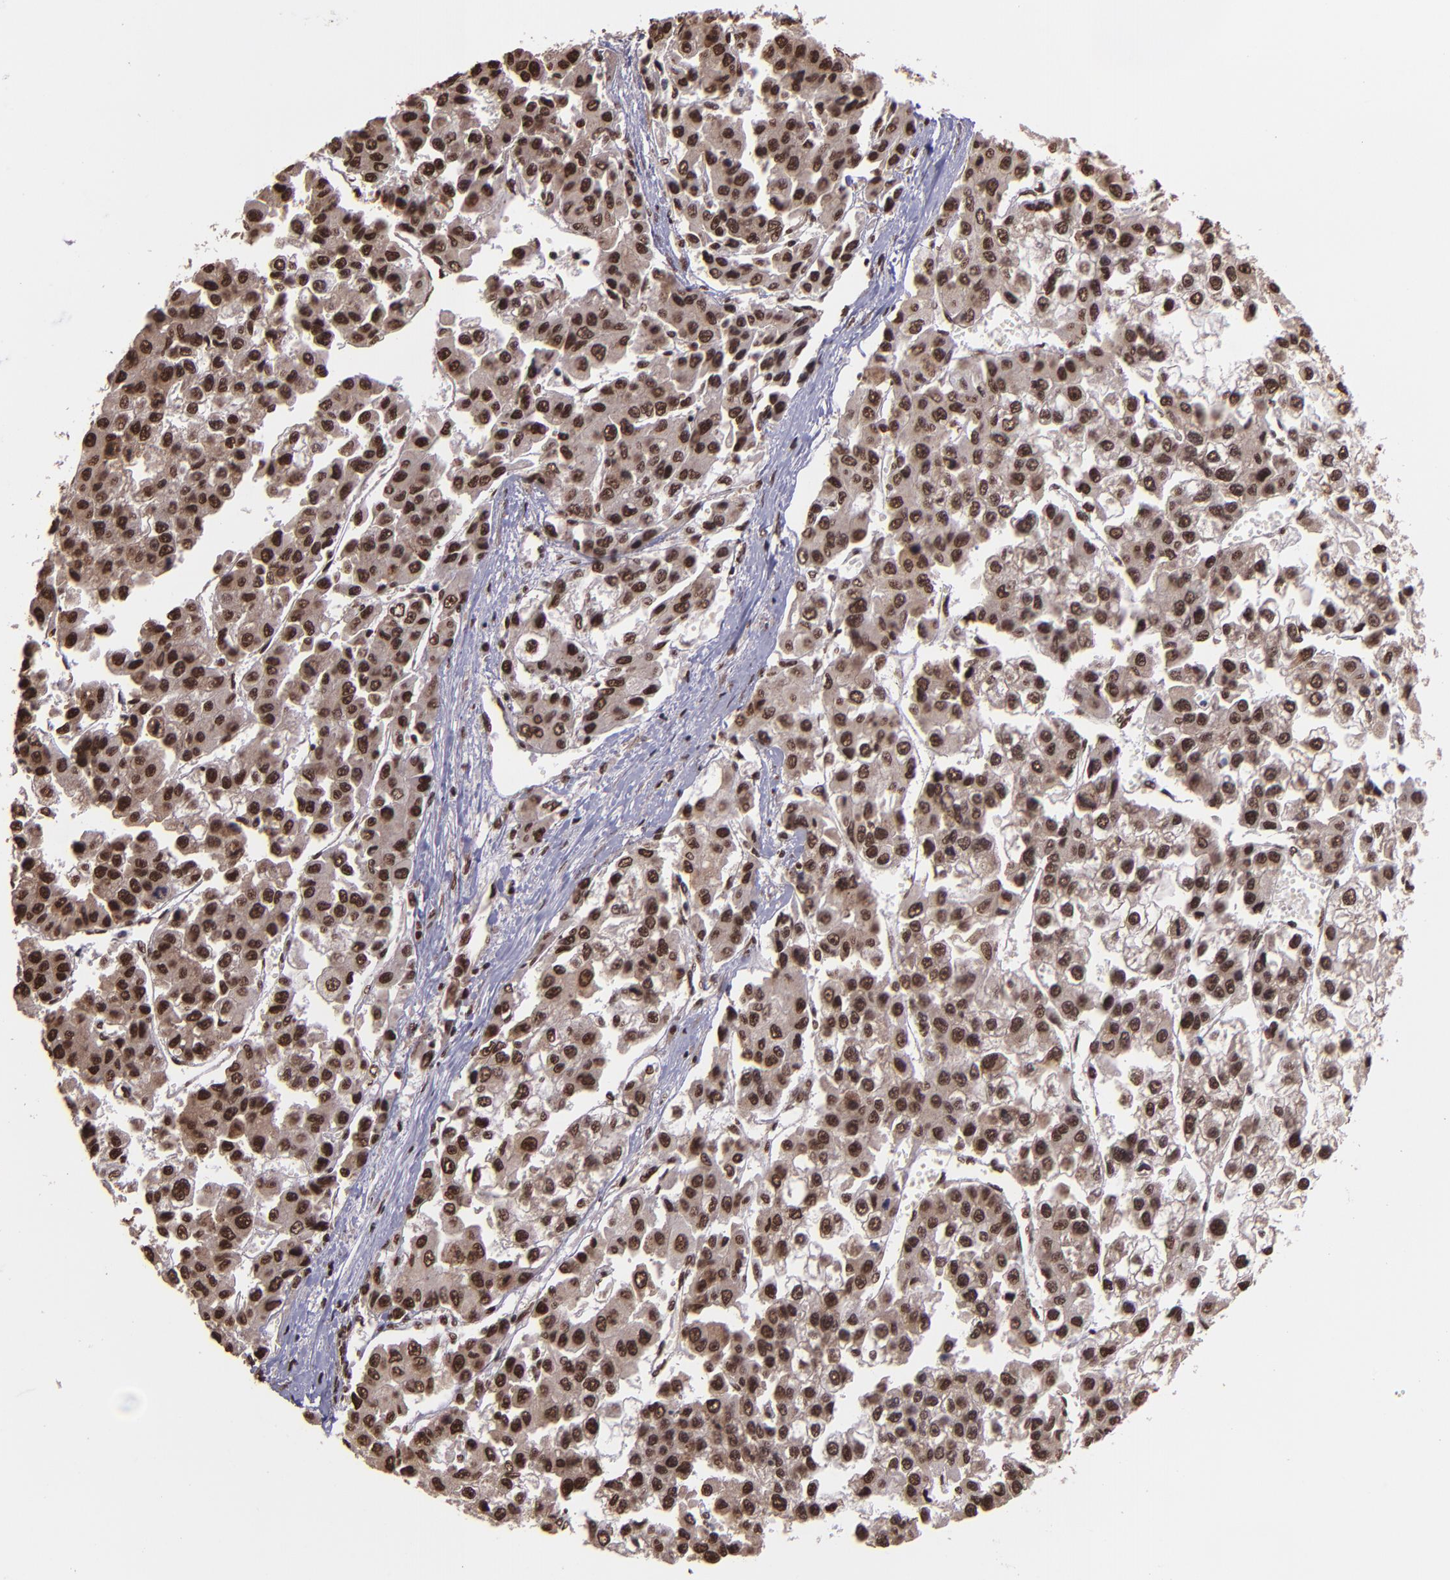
{"staining": {"intensity": "moderate", "quantity": ">75%", "location": "nuclear"}, "tissue": "liver cancer", "cell_type": "Tumor cells", "image_type": "cancer", "snomed": [{"axis": "morphology", "description": "Carcinoma, Hepatocellular, NOS"}, {"axis": "topography", "description": "Liver"}], "caption": "Immunohistochemistry (IHC) photomicrograph of human liver cancer stained for a protein (brown), which exhibits medium levels of moderate nuclear staining in about >75% of tumor cells.", "gene": "PQBP1", "patient": {"sex": "female", "age": 66}}